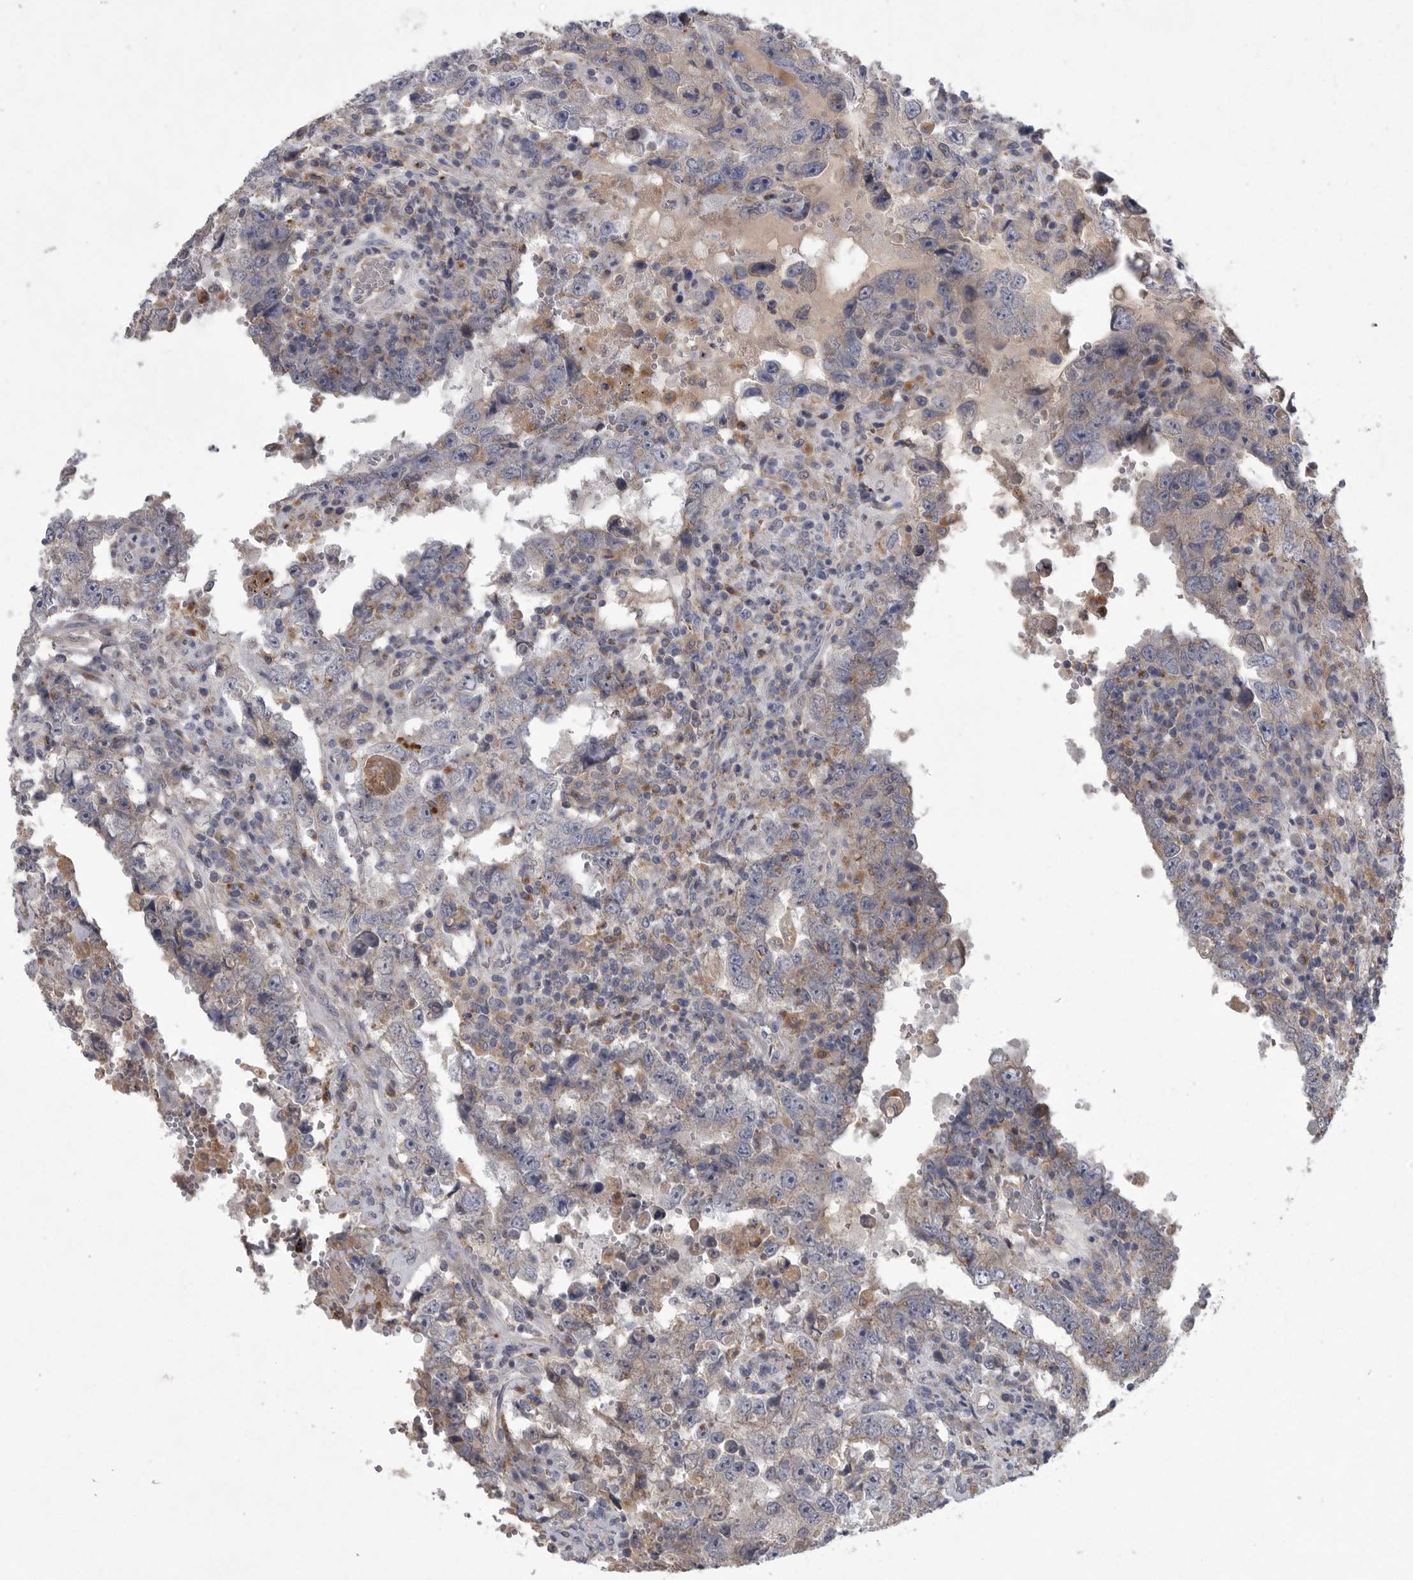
{"staining": {"intensity": "negative", "quantity": "none", "location": "none"}, "tissue": "testis cancer", "cell_type": "Tumor cells", "image_type": "cancer", "snomed": [{"axis": "morphology", "description": "Carcinoma, Embryonal, NOS"}, {"axis": "topography", "description": "Testis"}], "caption": "Immunohistochemical staining of human testis cancer (embryonal carcinoma) reveals no significant positivity in tumor cells.", "gene": "LAMTOR3", "patient": {"sex": "male", "age": 26}}